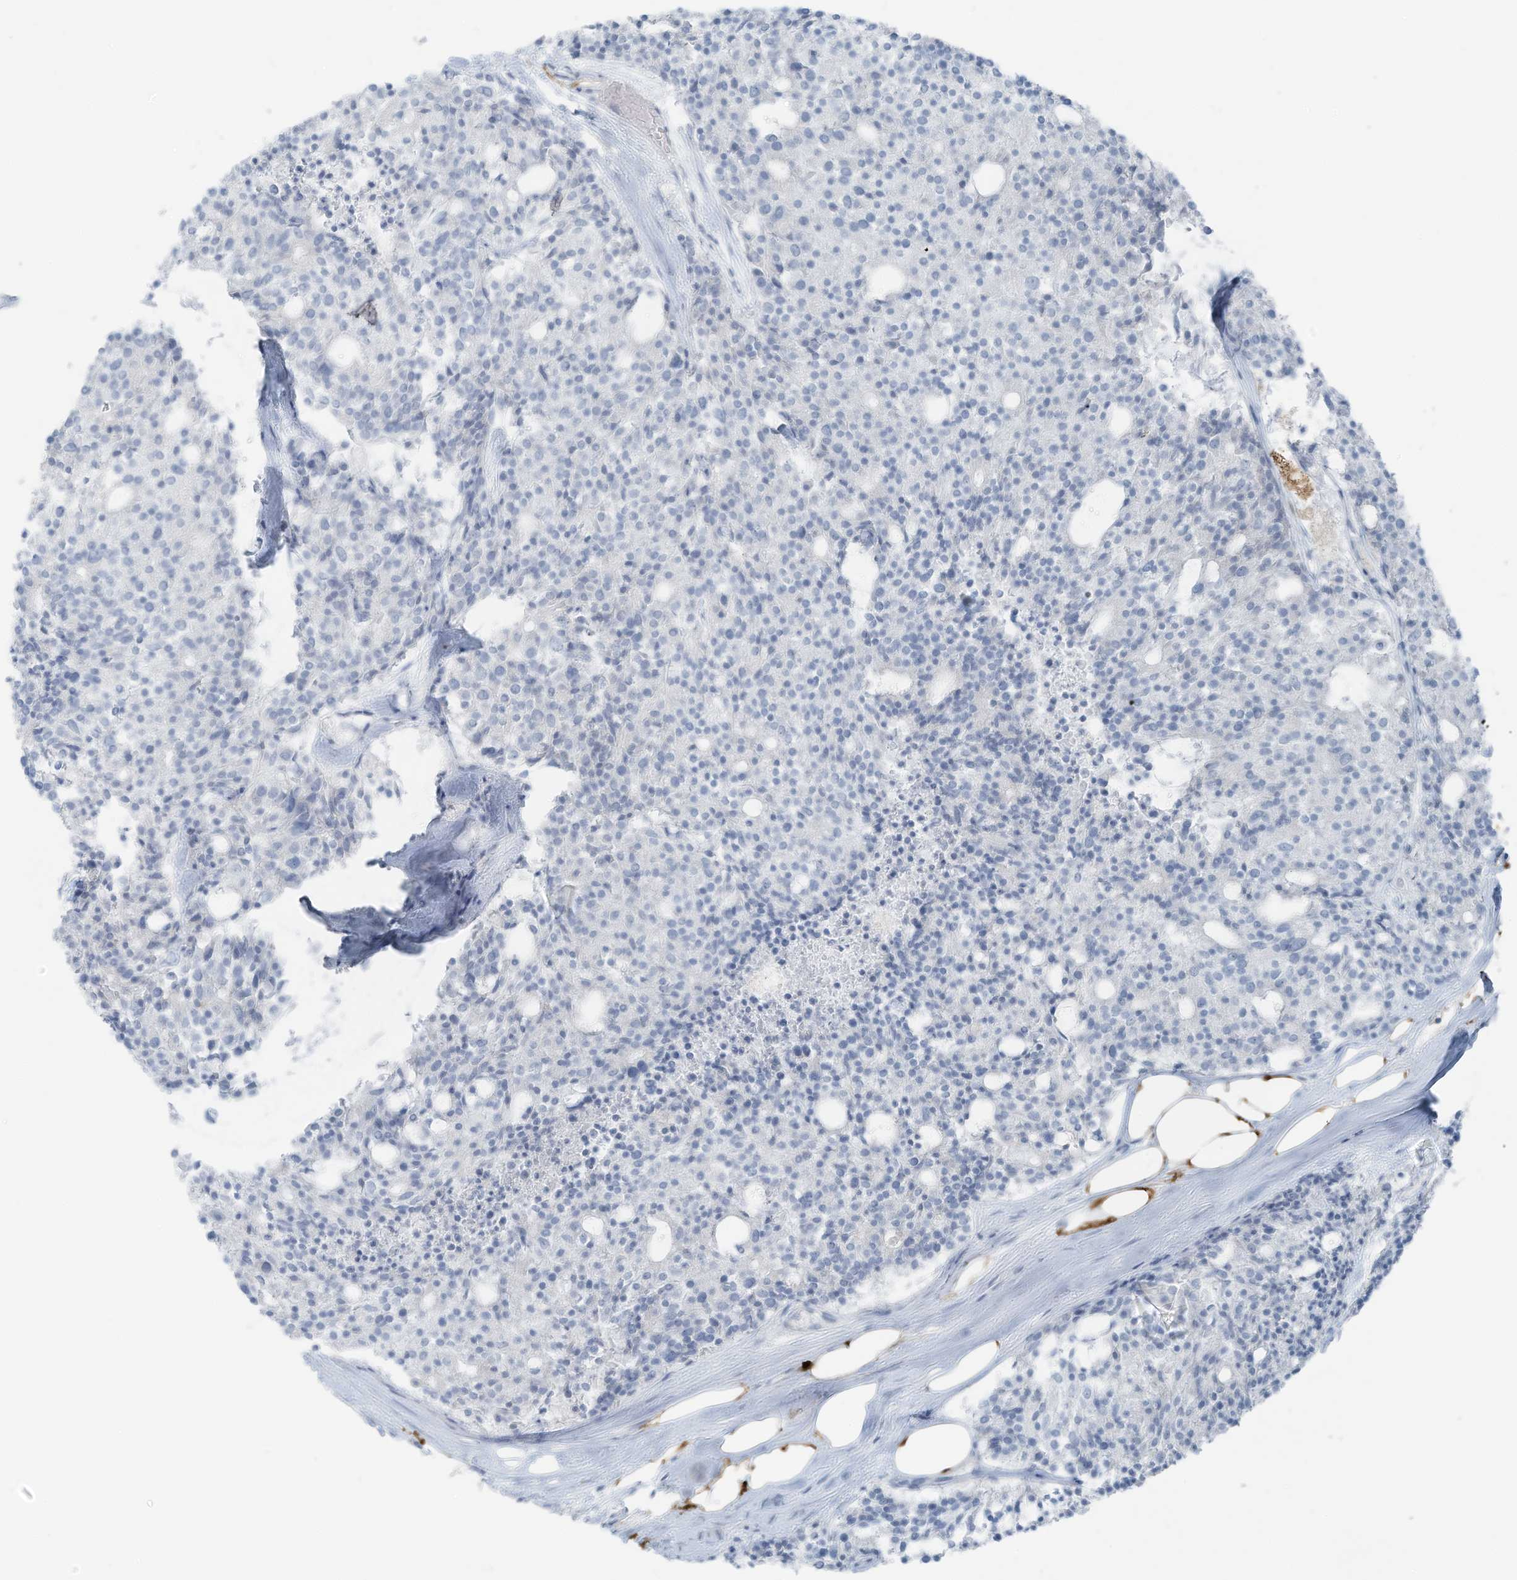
{"staining": {"intensity": "negative", "quantity": "none", "location": "none"}, "tissue": "carcinoid", "cell_type": "Tumor cells", "image_type": "cancer", "snomed": [{"axis": "morphology", "description": "Carcinoid, malignant, NOS"}, {"axis": "topography", "description": "Pancreas"}], "caption": "DAB (3,3'-diaminobenzidine) immunohistochemical staining of malignant carcinoid displays no significant staining in tumor cells. The staining is performed using DAB brown chromogen with nuclei counter-stained in using hematoxylin.", "gene": "SLC25A43", "patient": {"sex": "female", "age": 54}}